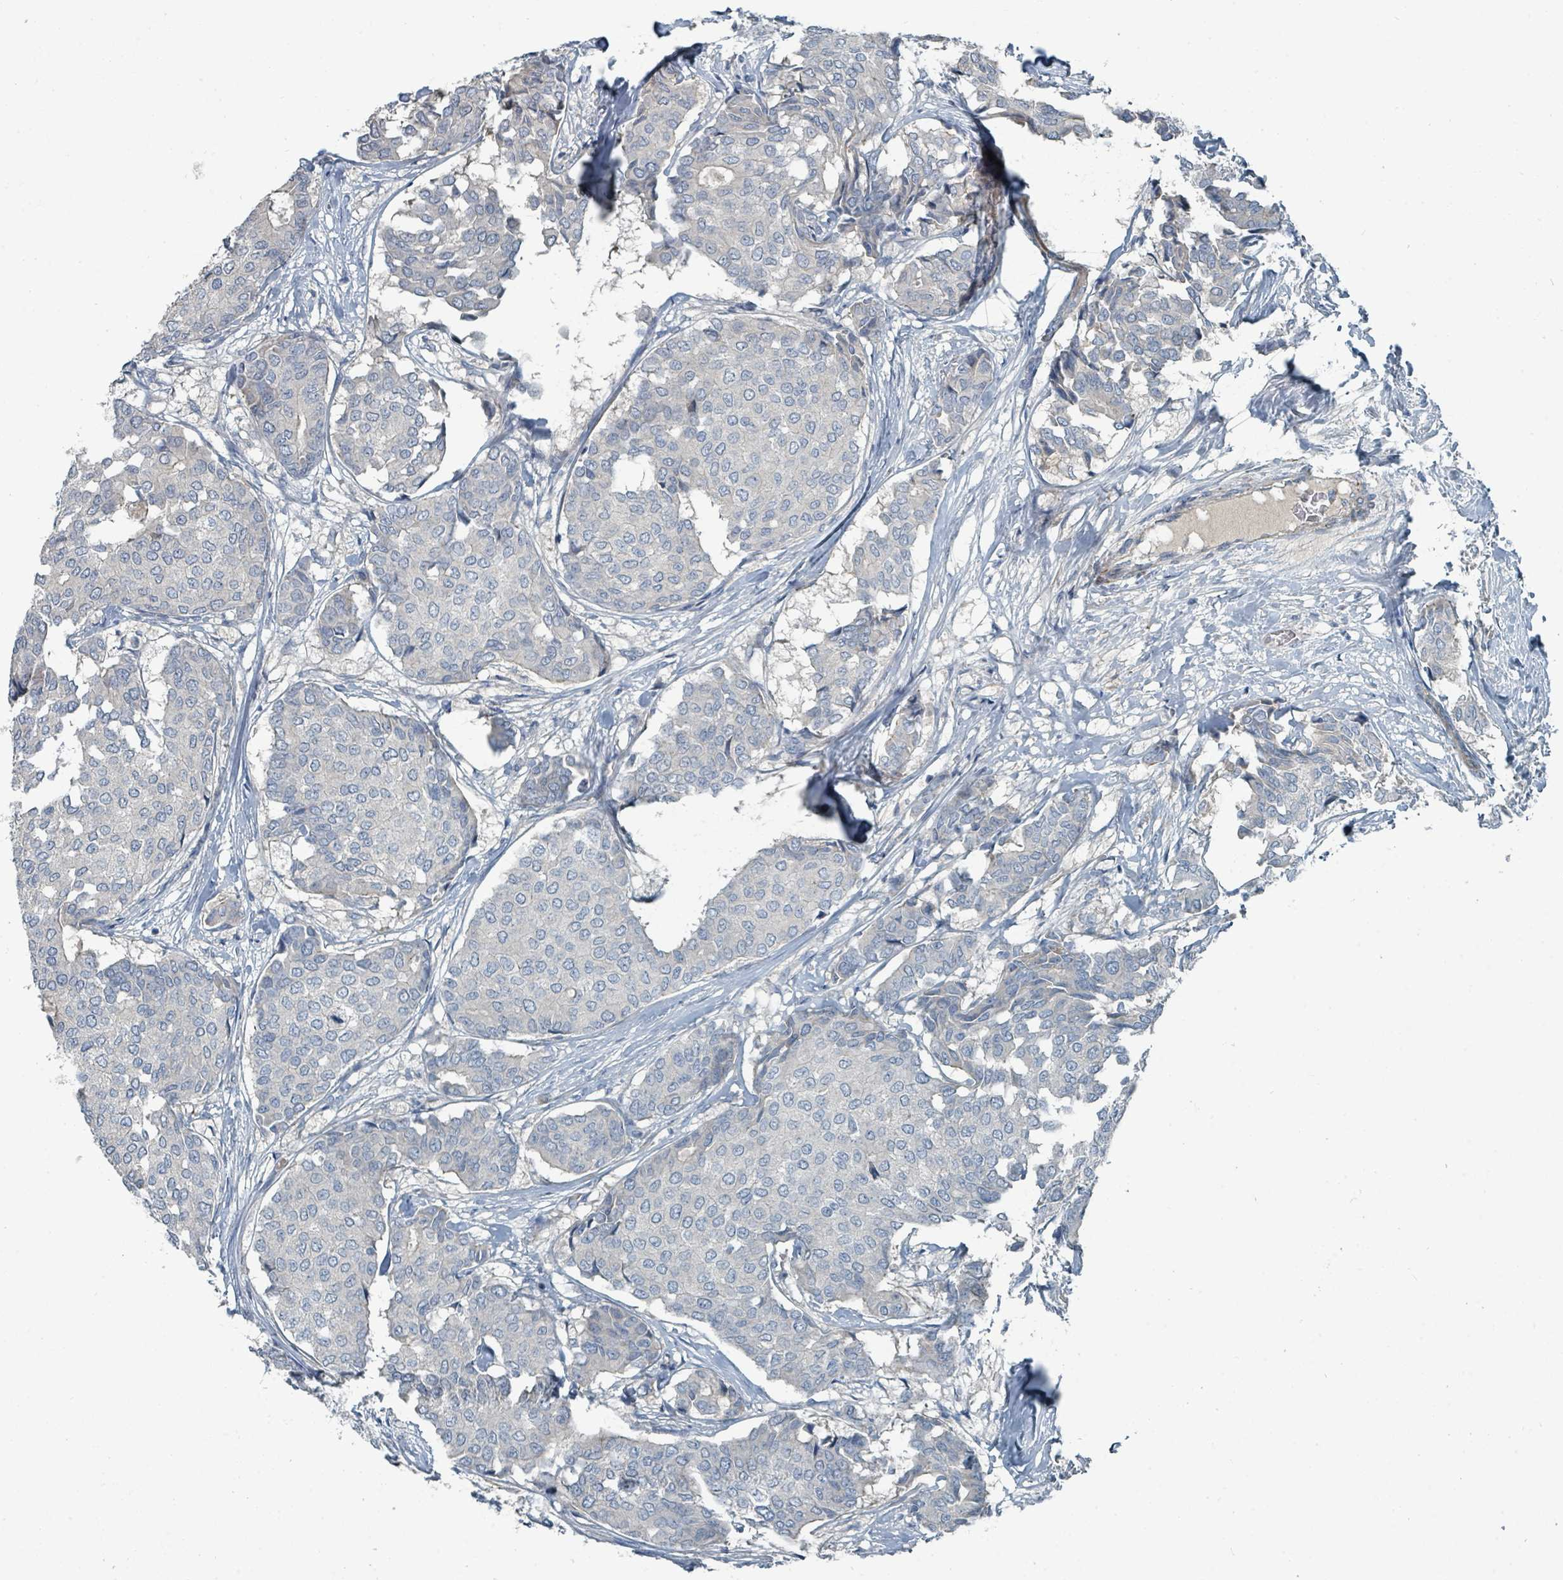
{"staining": {"intensity": "negative", "quantity": "none", "location": "none"}, "tissue": "breast cancer", "cell_type": "Tumor cells", "image_type": "cancer", "snomed": [{"axis": "morphology", "description": "Duct carcinoma"}, {"axis": "topography", "description": "Breast"}], "caption": "The micrograph displays no staining of tumor cells in breast intraductal carcinoma.", "gene": "SLC44A5", "patient": {"sex": "female", "age": 75}}